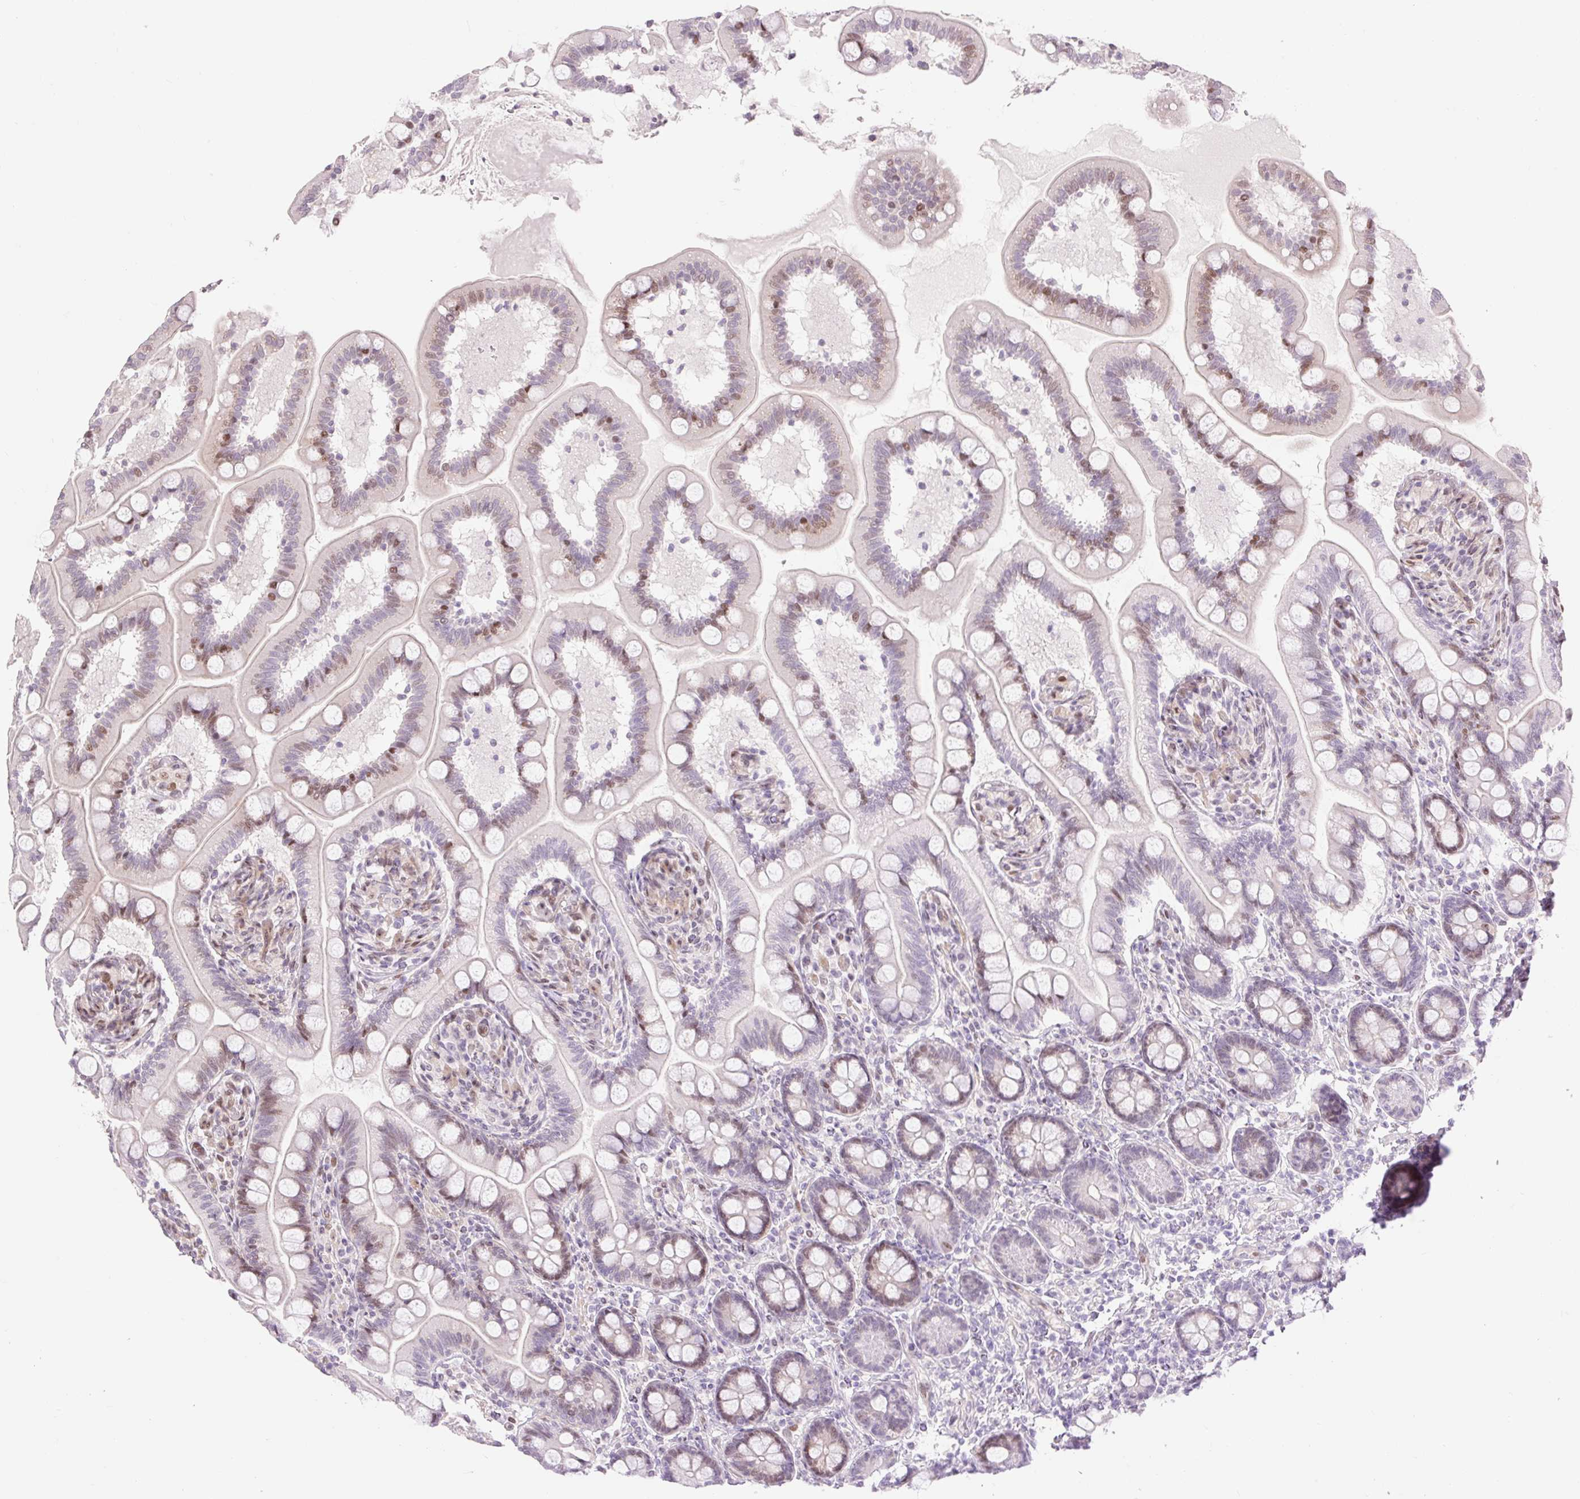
{"staining": {"intensity": "moderate", "quantity": "25%-75%", "location": "nuclear"}, "tissue": "small intestine", "cell_type": "Glandular cells", "image_type": "normal", "snomed": [{"axis": "morphology", "description": "Normal tissue, NOS"}, {"axis": "topography", "description": "Small intestine"}], "caption": "Immunohistochemistry (DAB (3,3'-diaminobenzidine)) staining of benign small intestine exhibits moderate nuclear protein staining in about 25%-75% of glandular cells. (brown staining indicates protein expression, while blue staining denotes nuclei).", "gene": "RIPPLY3", "patient": {"sex": "female", "age": 64}}